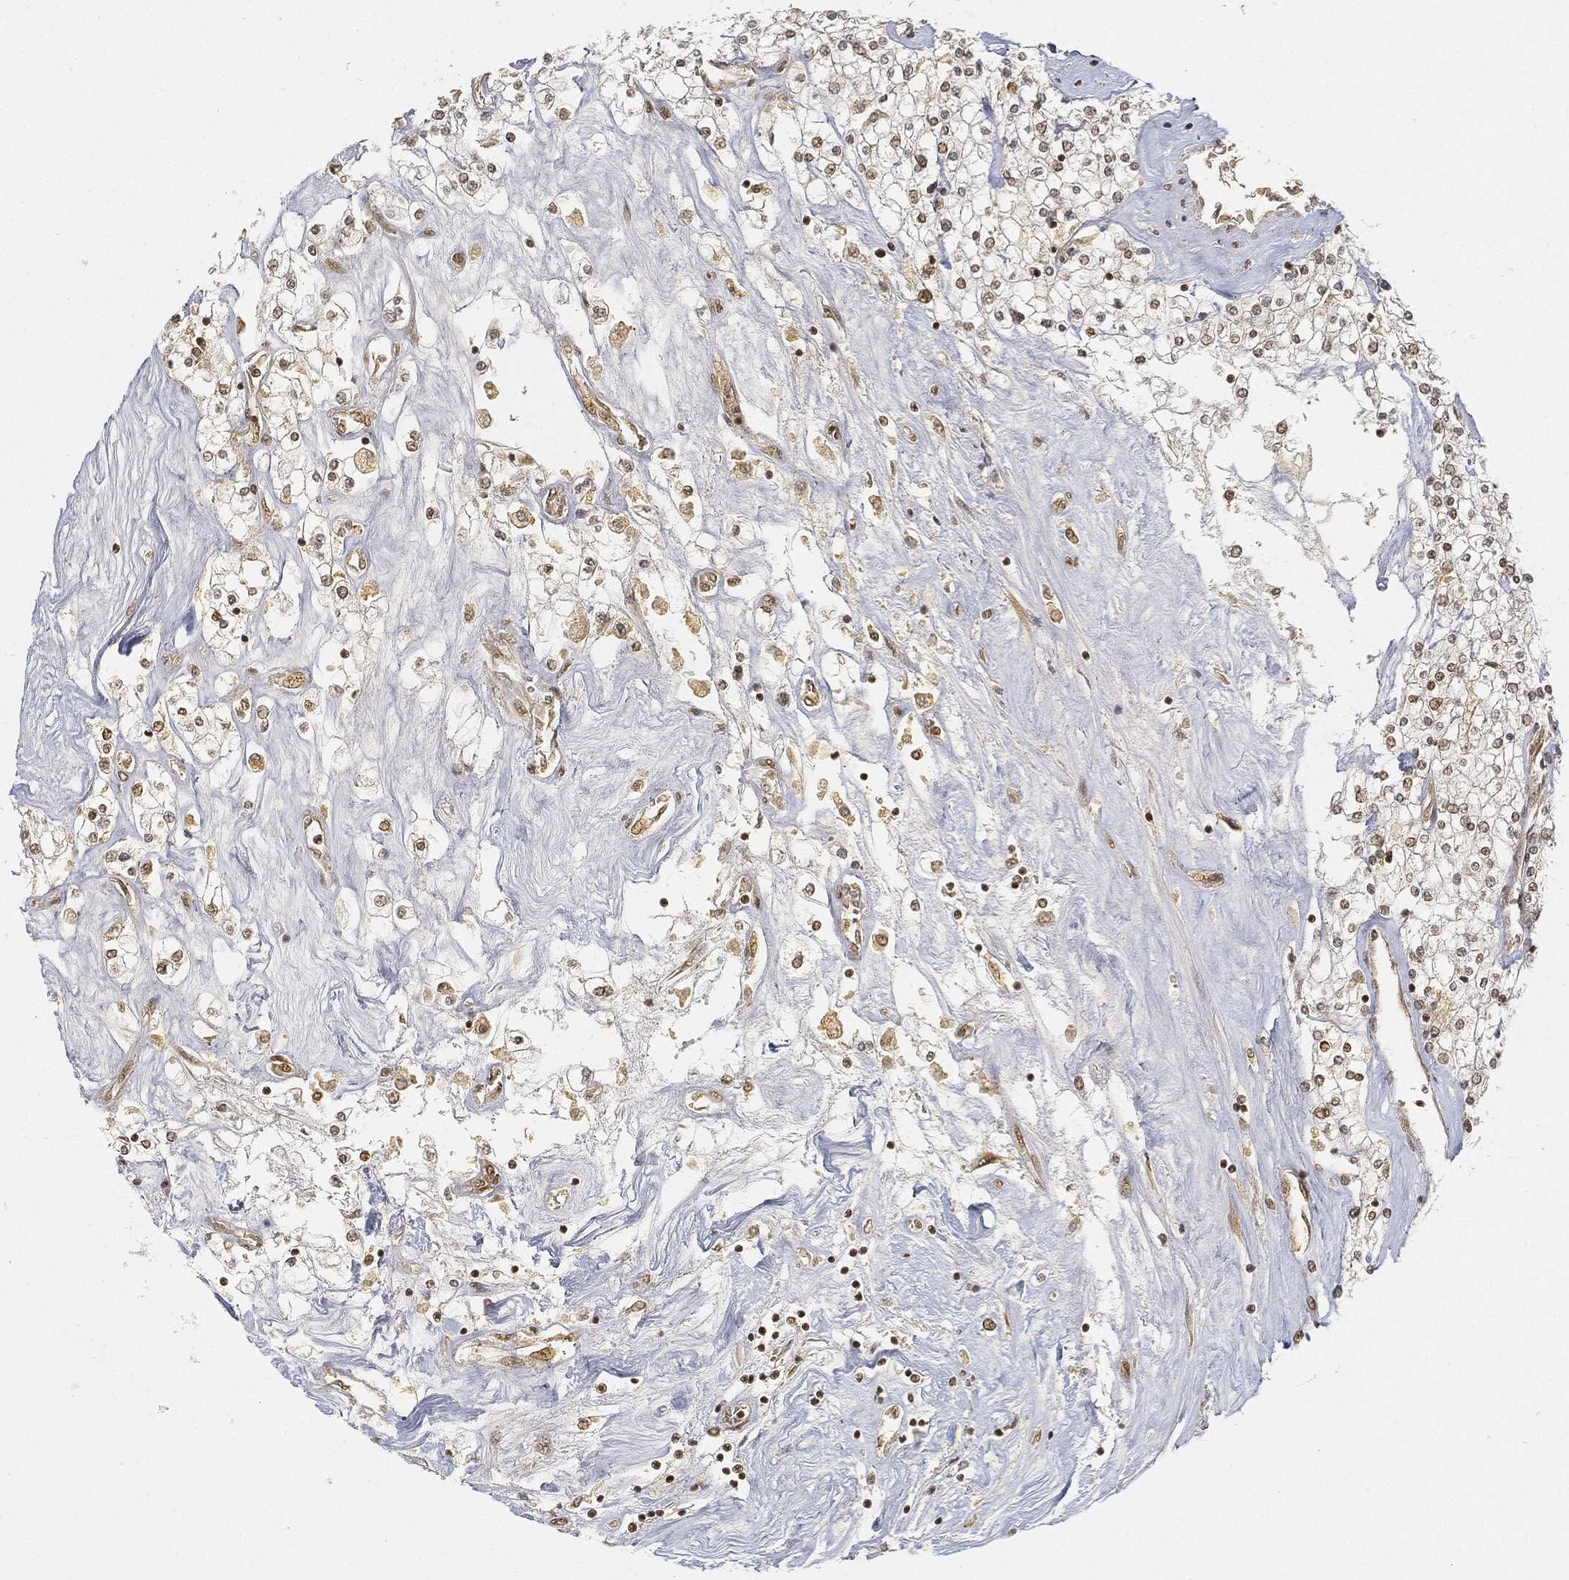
{"staining": {"intensity": "moderate", "quantity": "25%-75%", "location": "nuclear"}, "tissue": "renal cancer", "cell_type": "Tumor cells", "image_type": "cancer", "snomed": [{"axis": "morphology", "description": "Adenocarcinoma, NOS"}, {"axis": "topography", "description": "Kidney"}], "caption": "Renal adenocarcinoma was stained to show a protein in brown. There is medium levels of moderate nuclear expression in about 25%-75% of tumor cells.", "gene": "CIB1", "patient": {"sex": "male", "age": 80}}